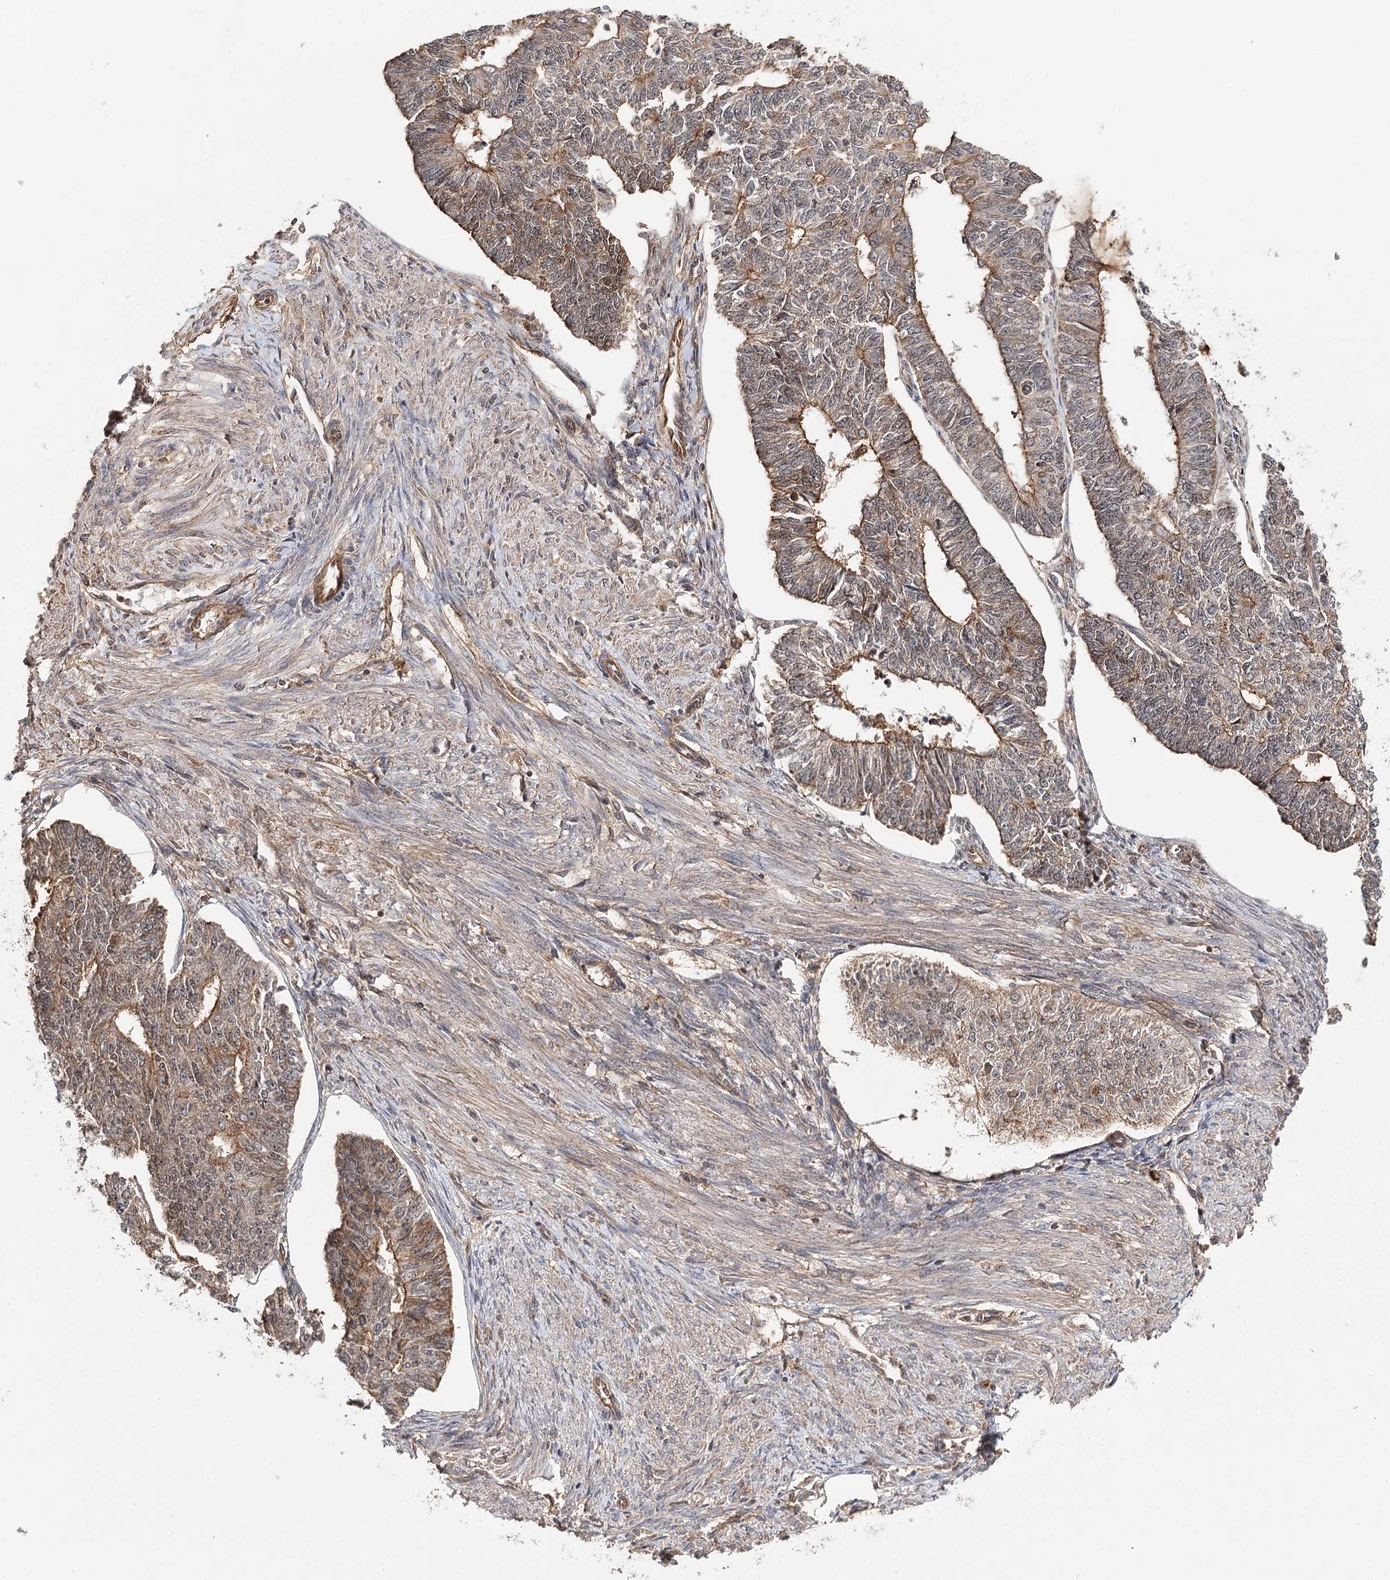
{"staining": {"intensity": "moderate", "quantity": "25%-75%", "location": "cytoplasmic/membranous"}, "tissue": "endometrial cancer", "cell_type": "Tumor cells", "image_type": "cancer", "snomed": [{"axis": "morphology", "description": "Adenocarcinoma, NOS"}, {"axis": "topography", "description": "Endometrium"}], "caption": "This image demonstrates immunohistochemistry staining of human endometrial cancer, with medium moderate cytoplasmic/membranous positivity in about 25%-75% of tumor cells.", "gene": "BCR", "patient": {"sex": "female", "age": 32}}